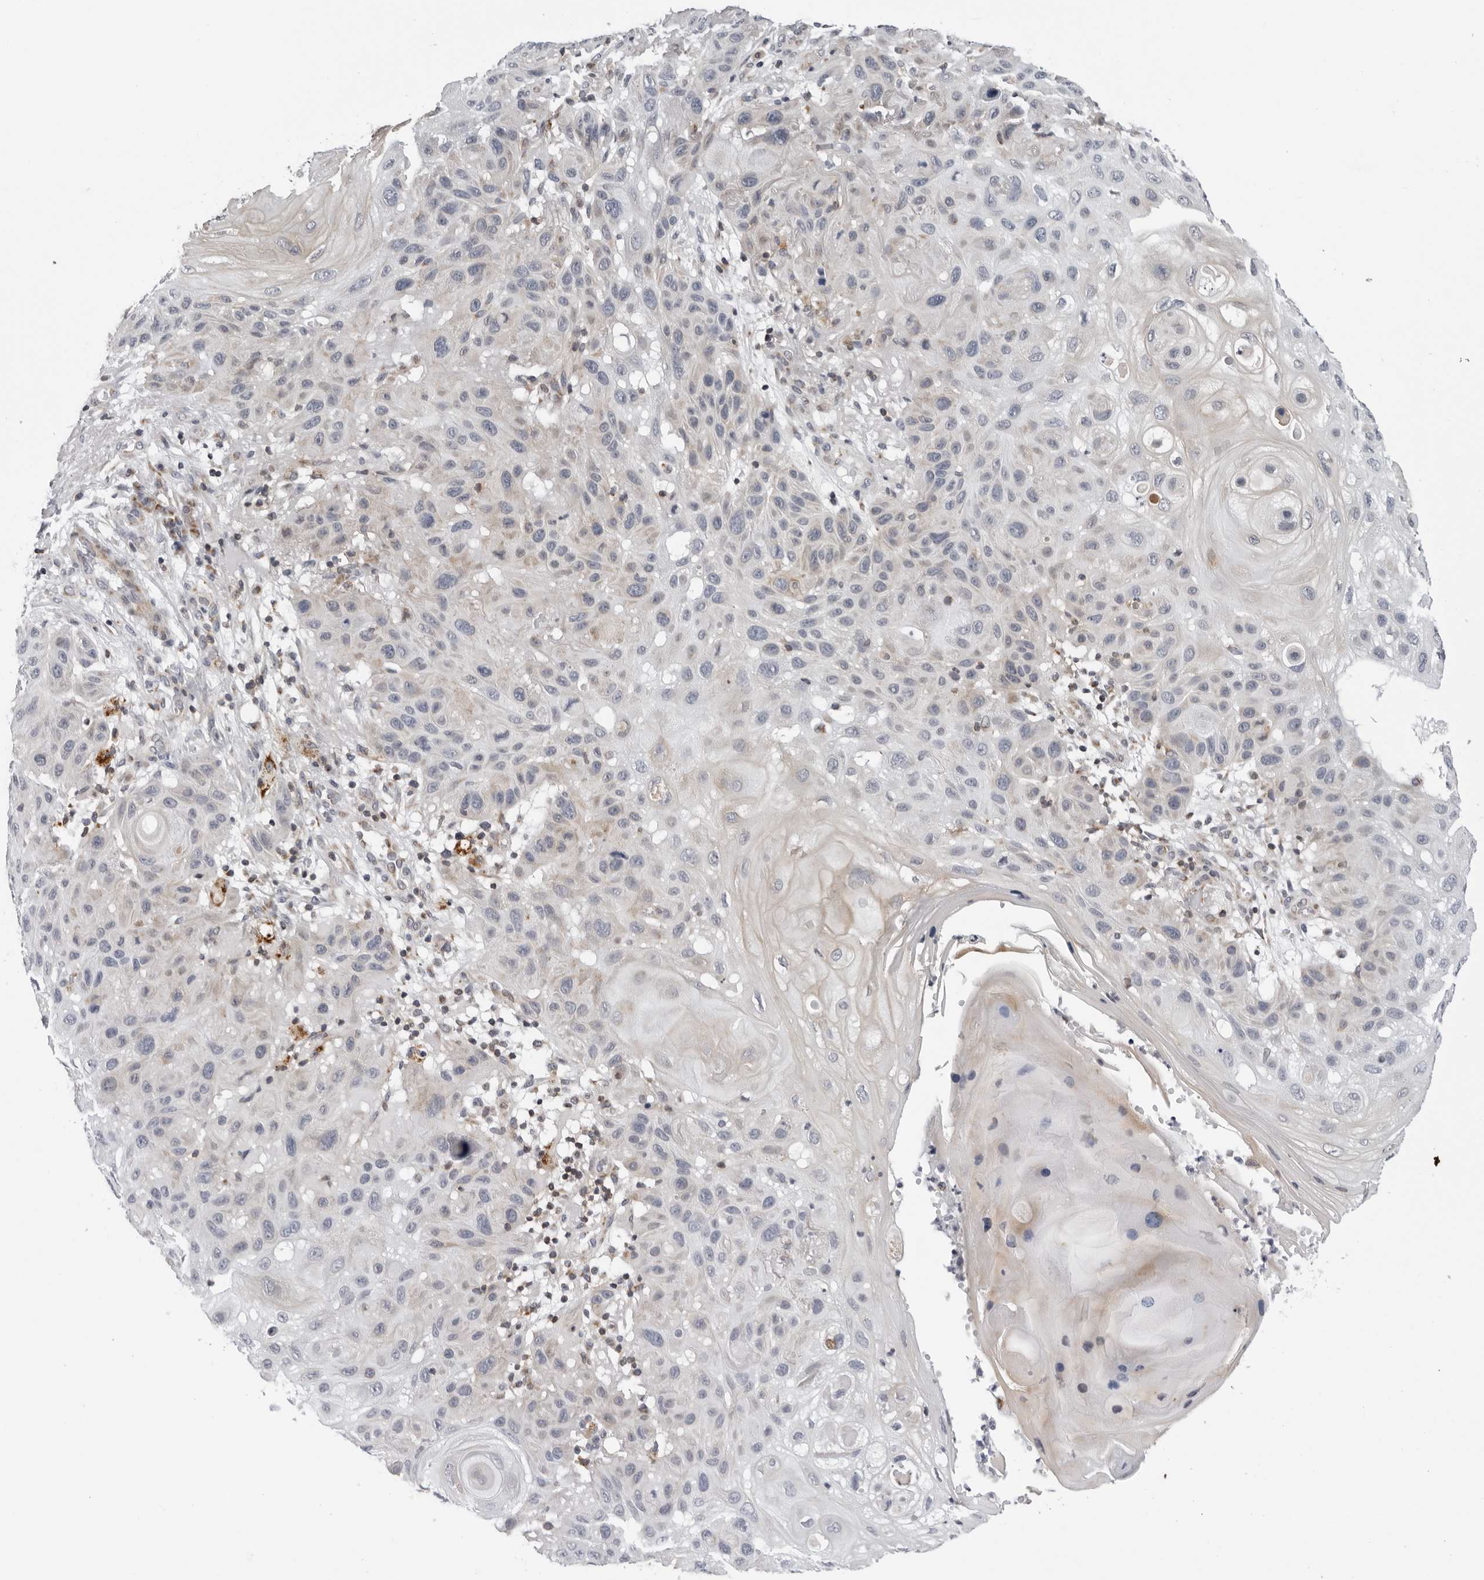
{"staining": {"intensity": "weak", "quantity": "25%-75%", "location": "cytoplasmic/membranous"}, "tissue": "skin cancer", "cell_type": "Tumor cells", "image_type": "cancer", "snomed": [{"axis": "morphology", "description": "Normal tissue, NOS"}, {"axis": "morphology", "description": "Squamous cell carcinoma, NOS"}, {"axis": "topography", "description": "Skin"}], "caption": "Squamous cell carcinoma (skin) was stained to show a protein in brown. There is low levels of weak cytoplasmic/membranous expression in approximately 25%-75% of tumor cells.", "gene": "CPT2", "patient": {"sex": "female", "age": 96}}